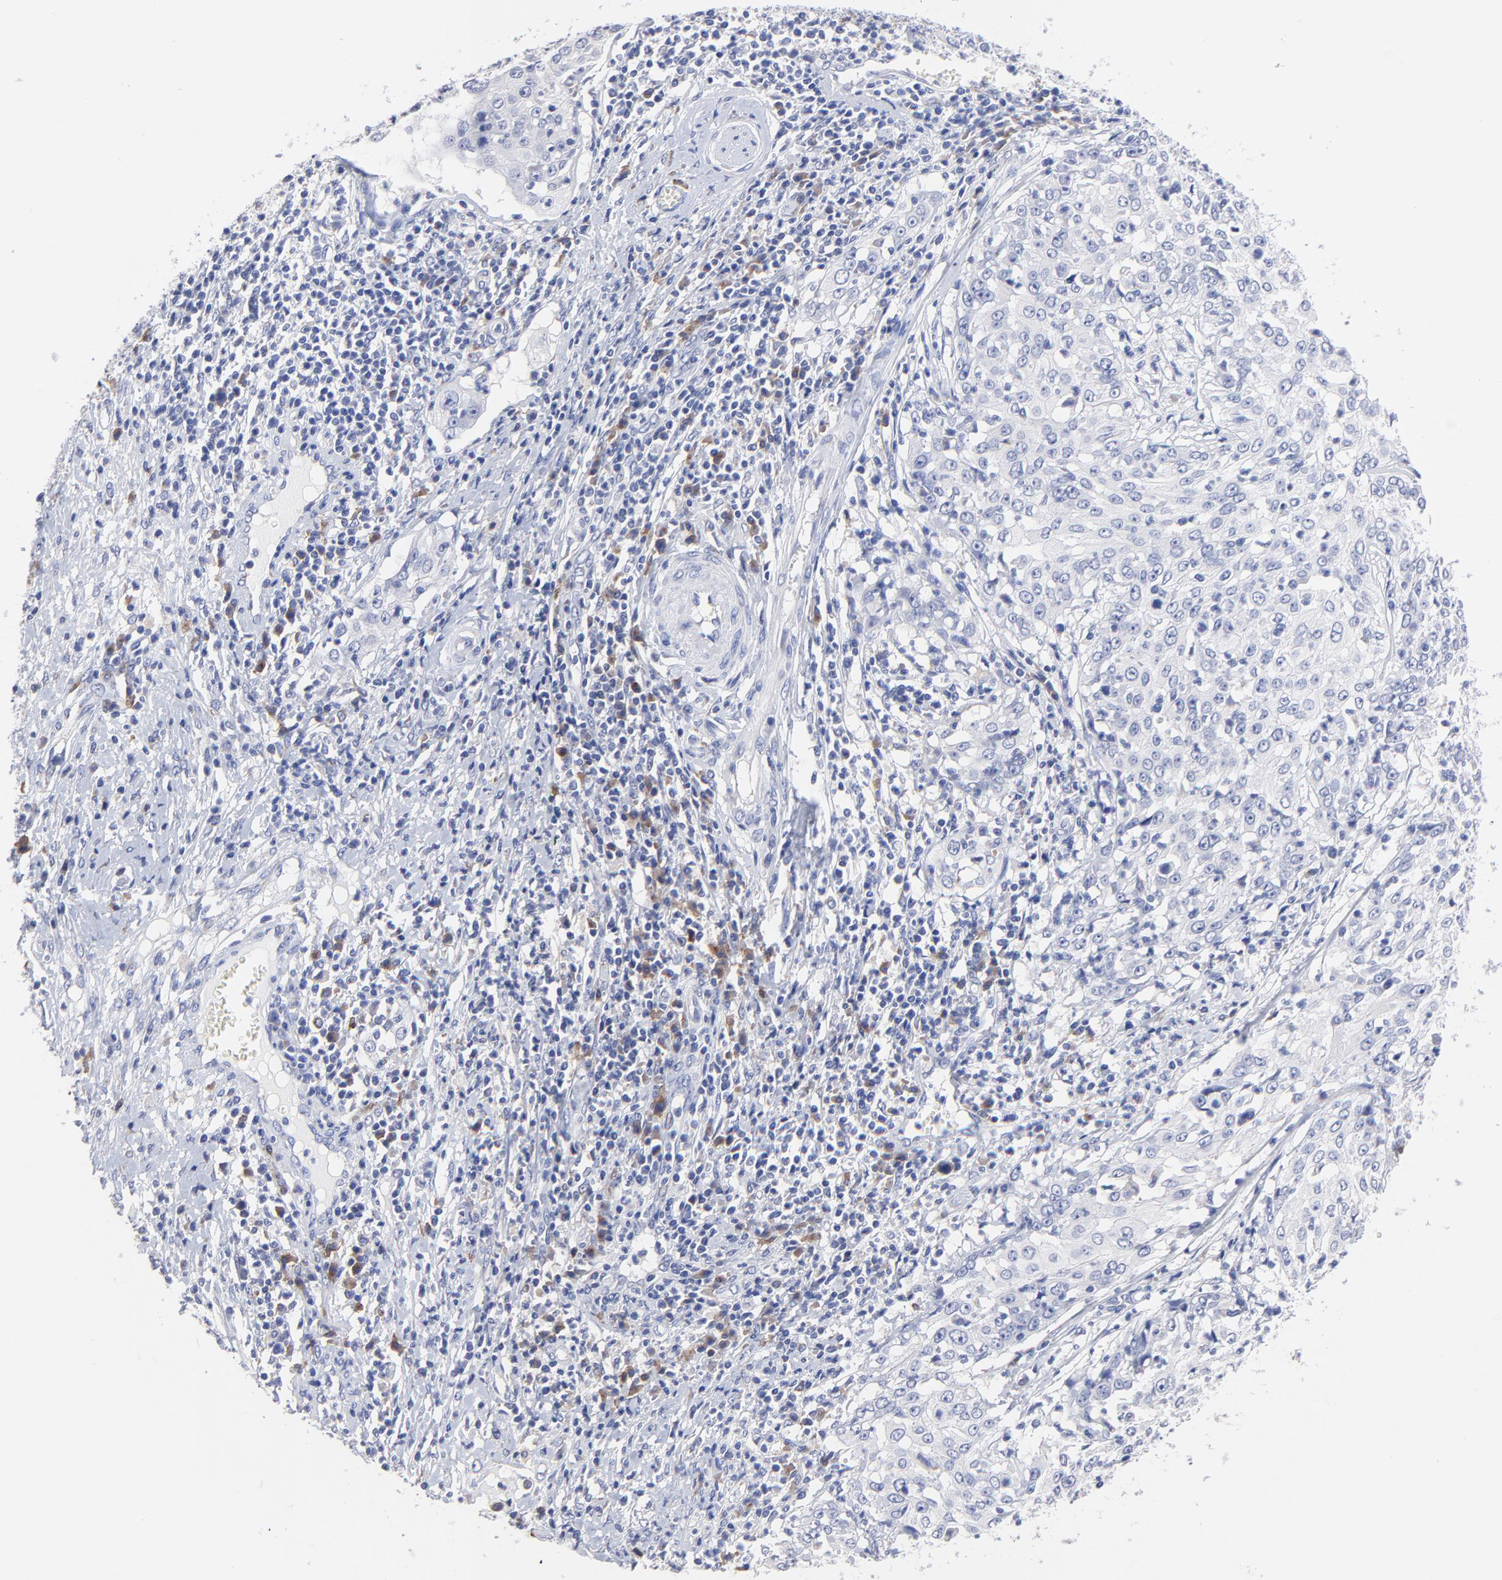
{"staining": {"intensity": "negative", "quantity": "none", "location": "none"}, "tissue": "cervical cancer", "cell_type": "Tumor cells", "image_type": "cancer", "snomed": [{"axis": "morphology", "description": "Squamous cell carcinoma, NOS"}, {"axis": "topography", "description": "Cervix"}], "caption": "This is a histopathology image of immunohistochemistry (IHC) staining of cervical cancer (squamous cell carcinoma), which shows no positivity in tumor cells.", "gene": "LAX1", "patient": {"sex": "female", "age": 39}}